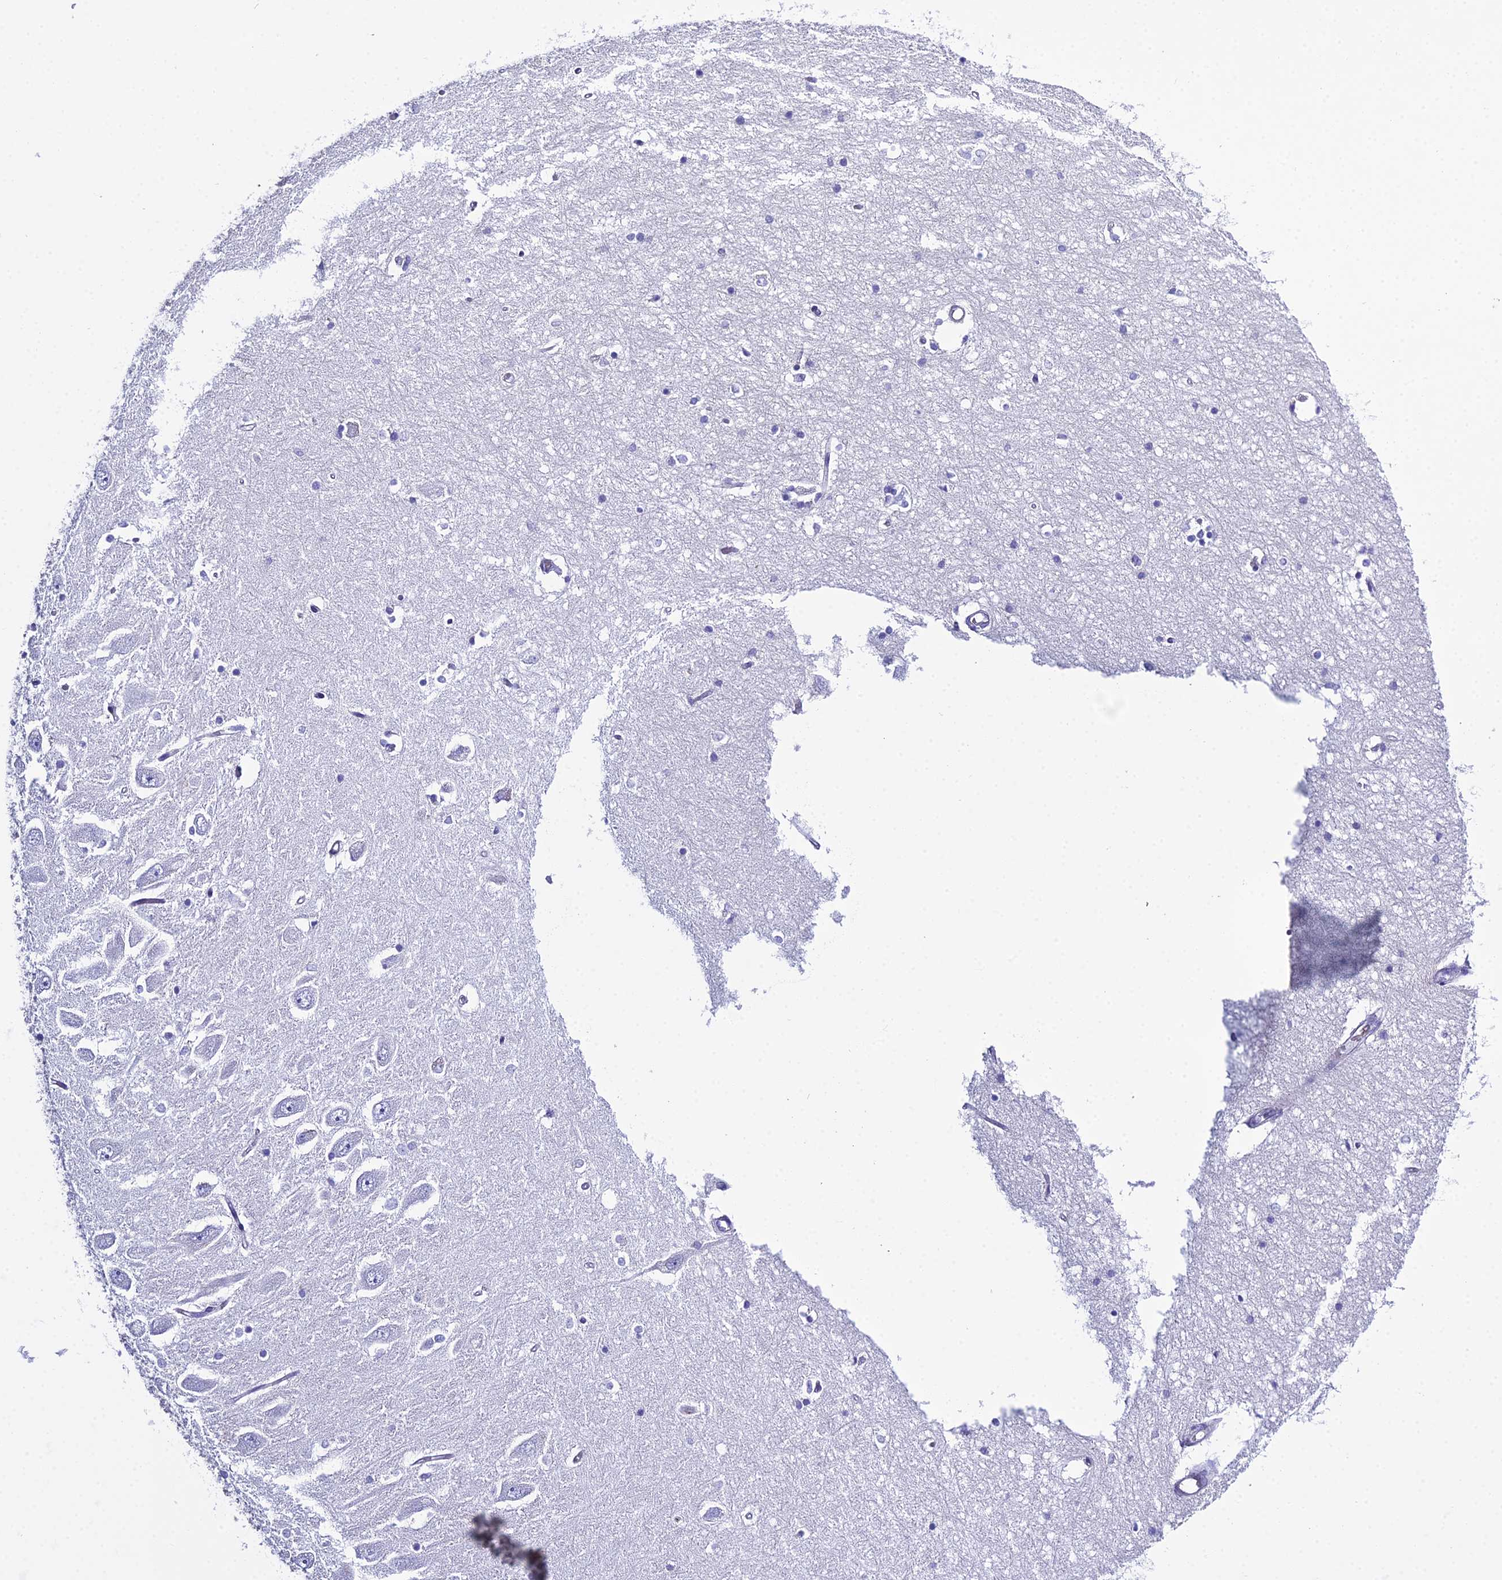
{"staining": {"intensity": "negative", "quantity": "none", "location": "none"}, "tissue": "hippocampus", "cell_type": "Glial cells", "image_type": "normal", "snomed": [{"axis": "morphology", "description": "Normal tissue, NOS"}, {"axis": "topography", "description": "Hippocampus"}], "caption": "The image reveals no staining of glial cells in normal hippocampus.", "gene": "OR1Q1", "patient": {"sex": "male", "age": 45}}